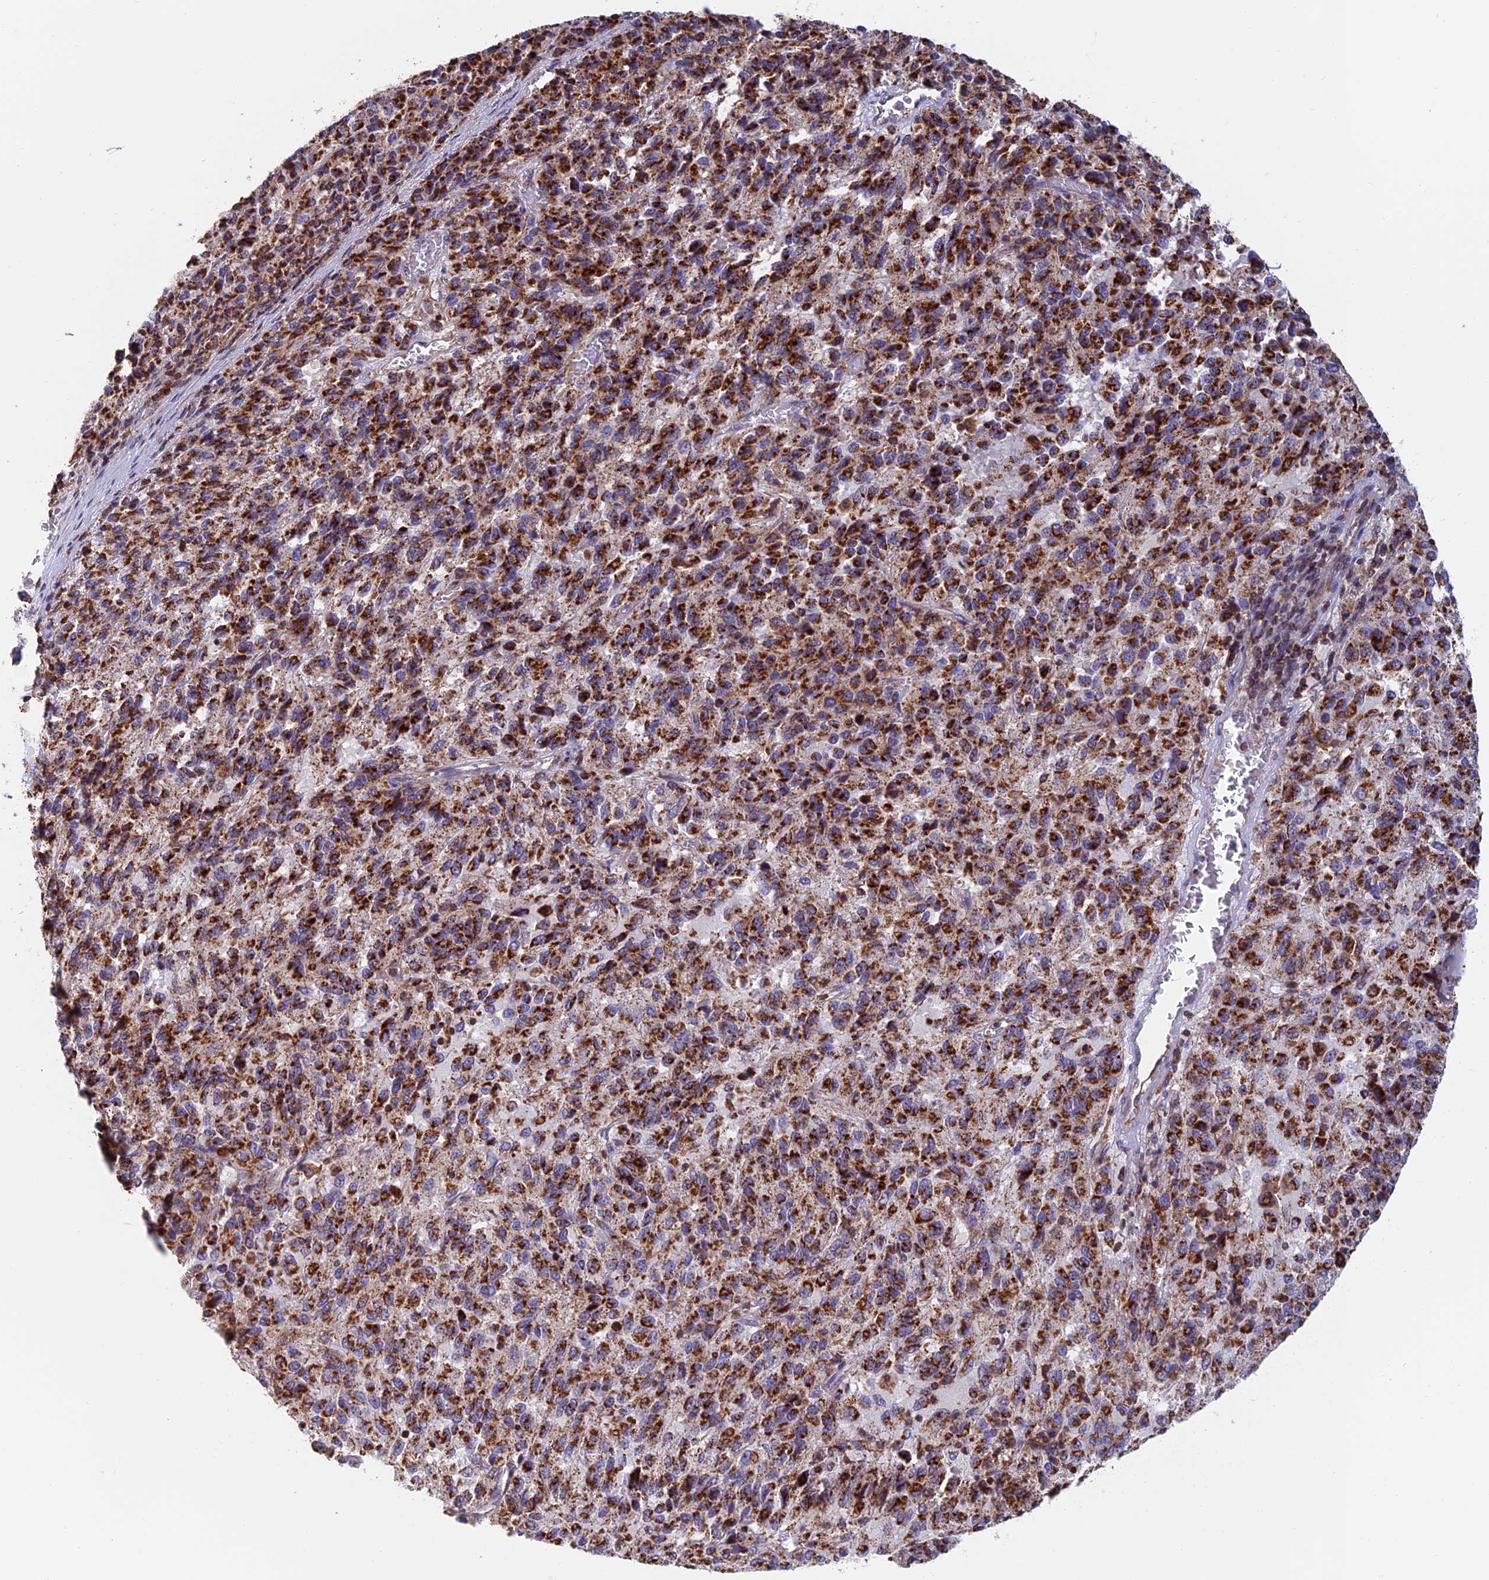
{"staining": {"intensity": "strong", "quantity": ">75%", "location": "cytoplasmic/membranous"}, "tissue": "melanoma", "cell_type": "Tumor cells", "image_type": "cancer", "snomed": [{"axis": "morphology", "description": "Malignant melanoma, Metastatic site"}, {"axis": "topography", "description": "Lung"}], "caption": "A brown stain labels strong cytoplasmic/membranous staining of a protein in human malignant melanoma (metastatic site) tumor cells.", "gene": "HSD17B8", "patient": {"sex": "male", "age": 64}}